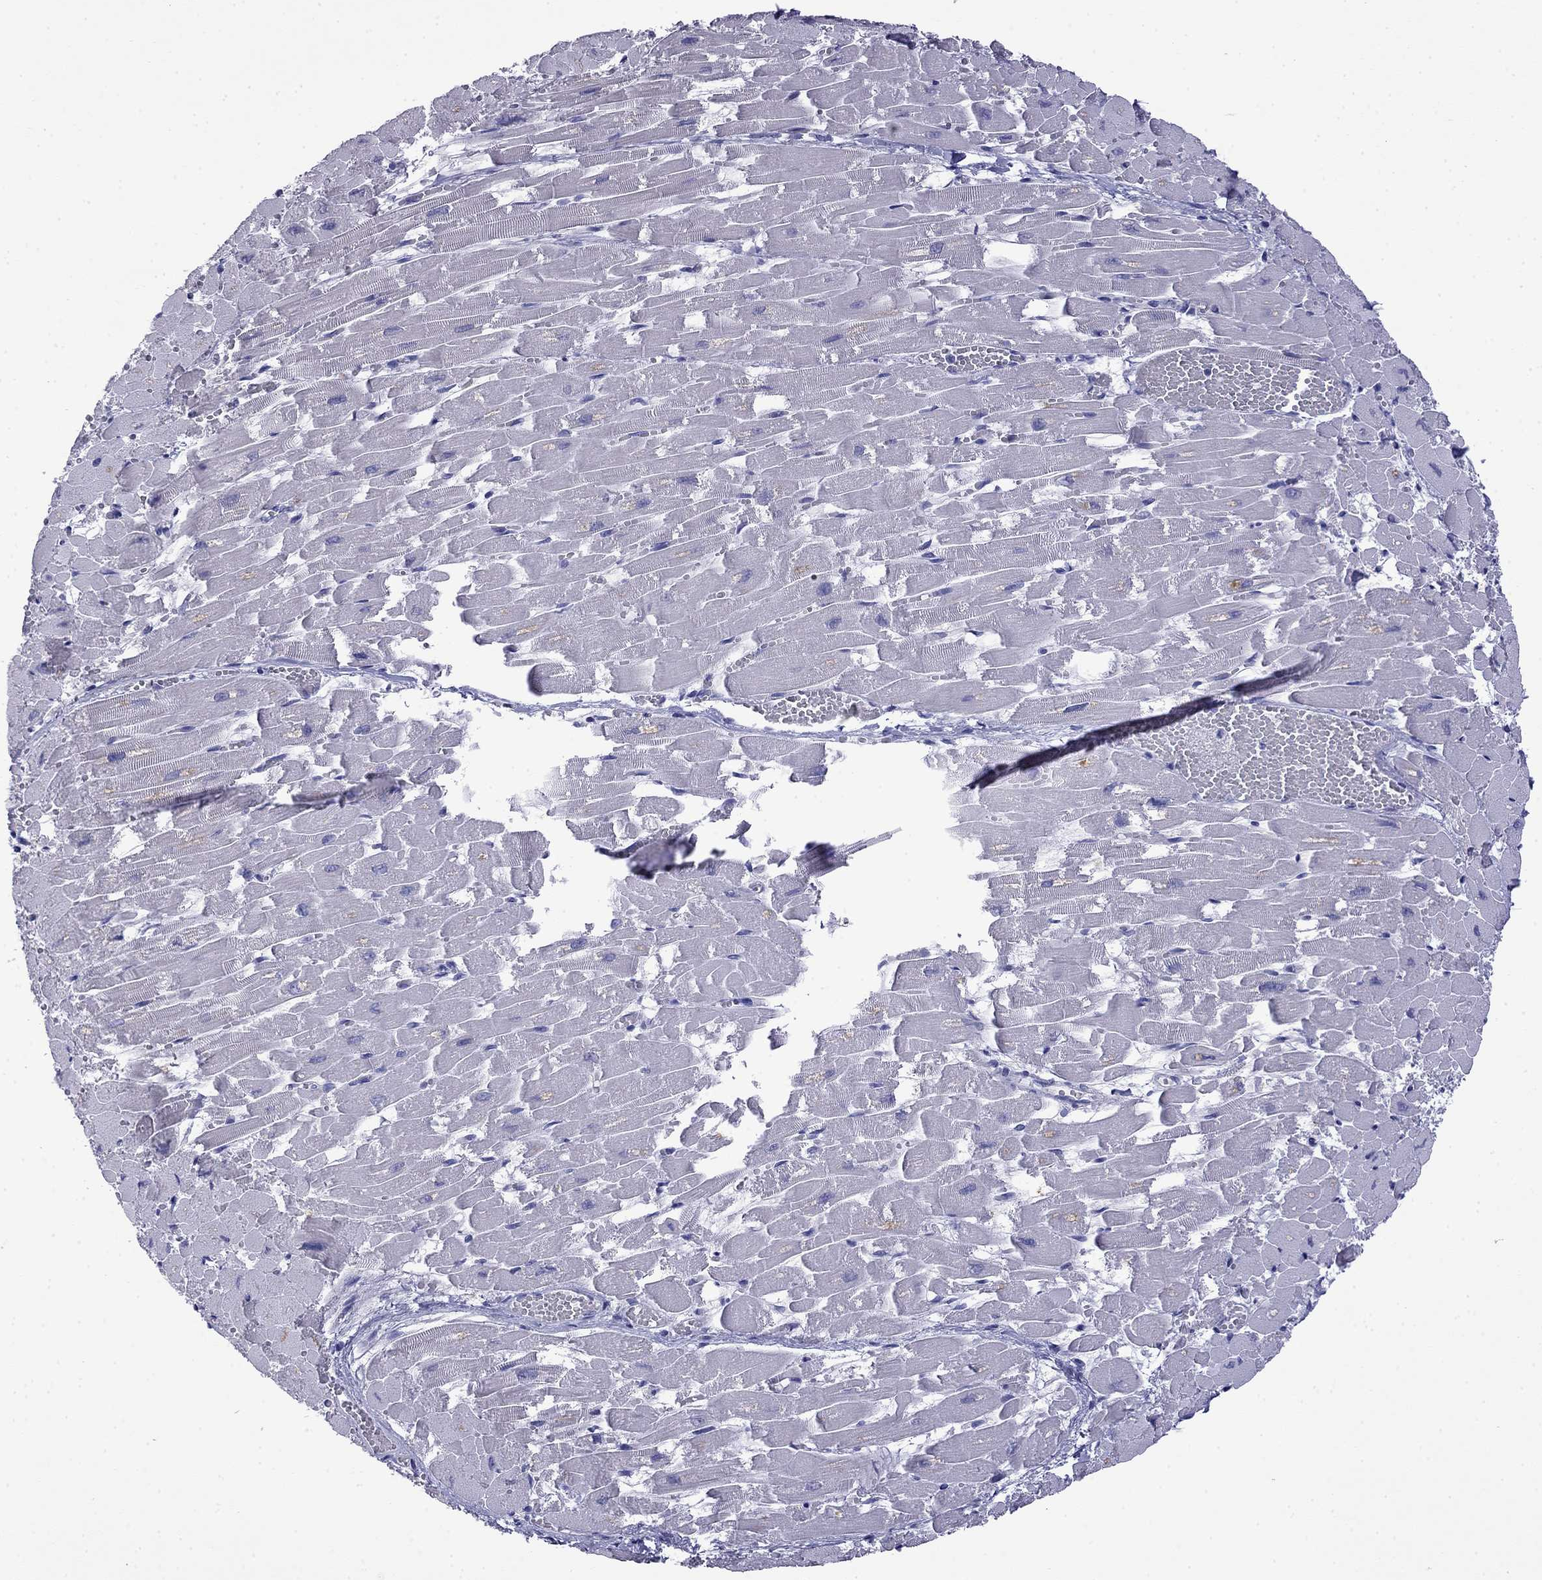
{"staining": {"intensity": "negative", "quantity": "none", "location": "none"}, "tissue": "heart muscle", "cell_type": "Cardiomyocytes", "image_type": "normal", "snomed": [{"axis": "morphology", "description": "Normal tissue, NOS"}, {"axis": "topography", "description": "Heart"}], "caption": "Cardiomyocytes show no significant protein staining in benign heart muscle.", "gene": "MYO15A", "patient": {"sex": "female", "age": 52}}